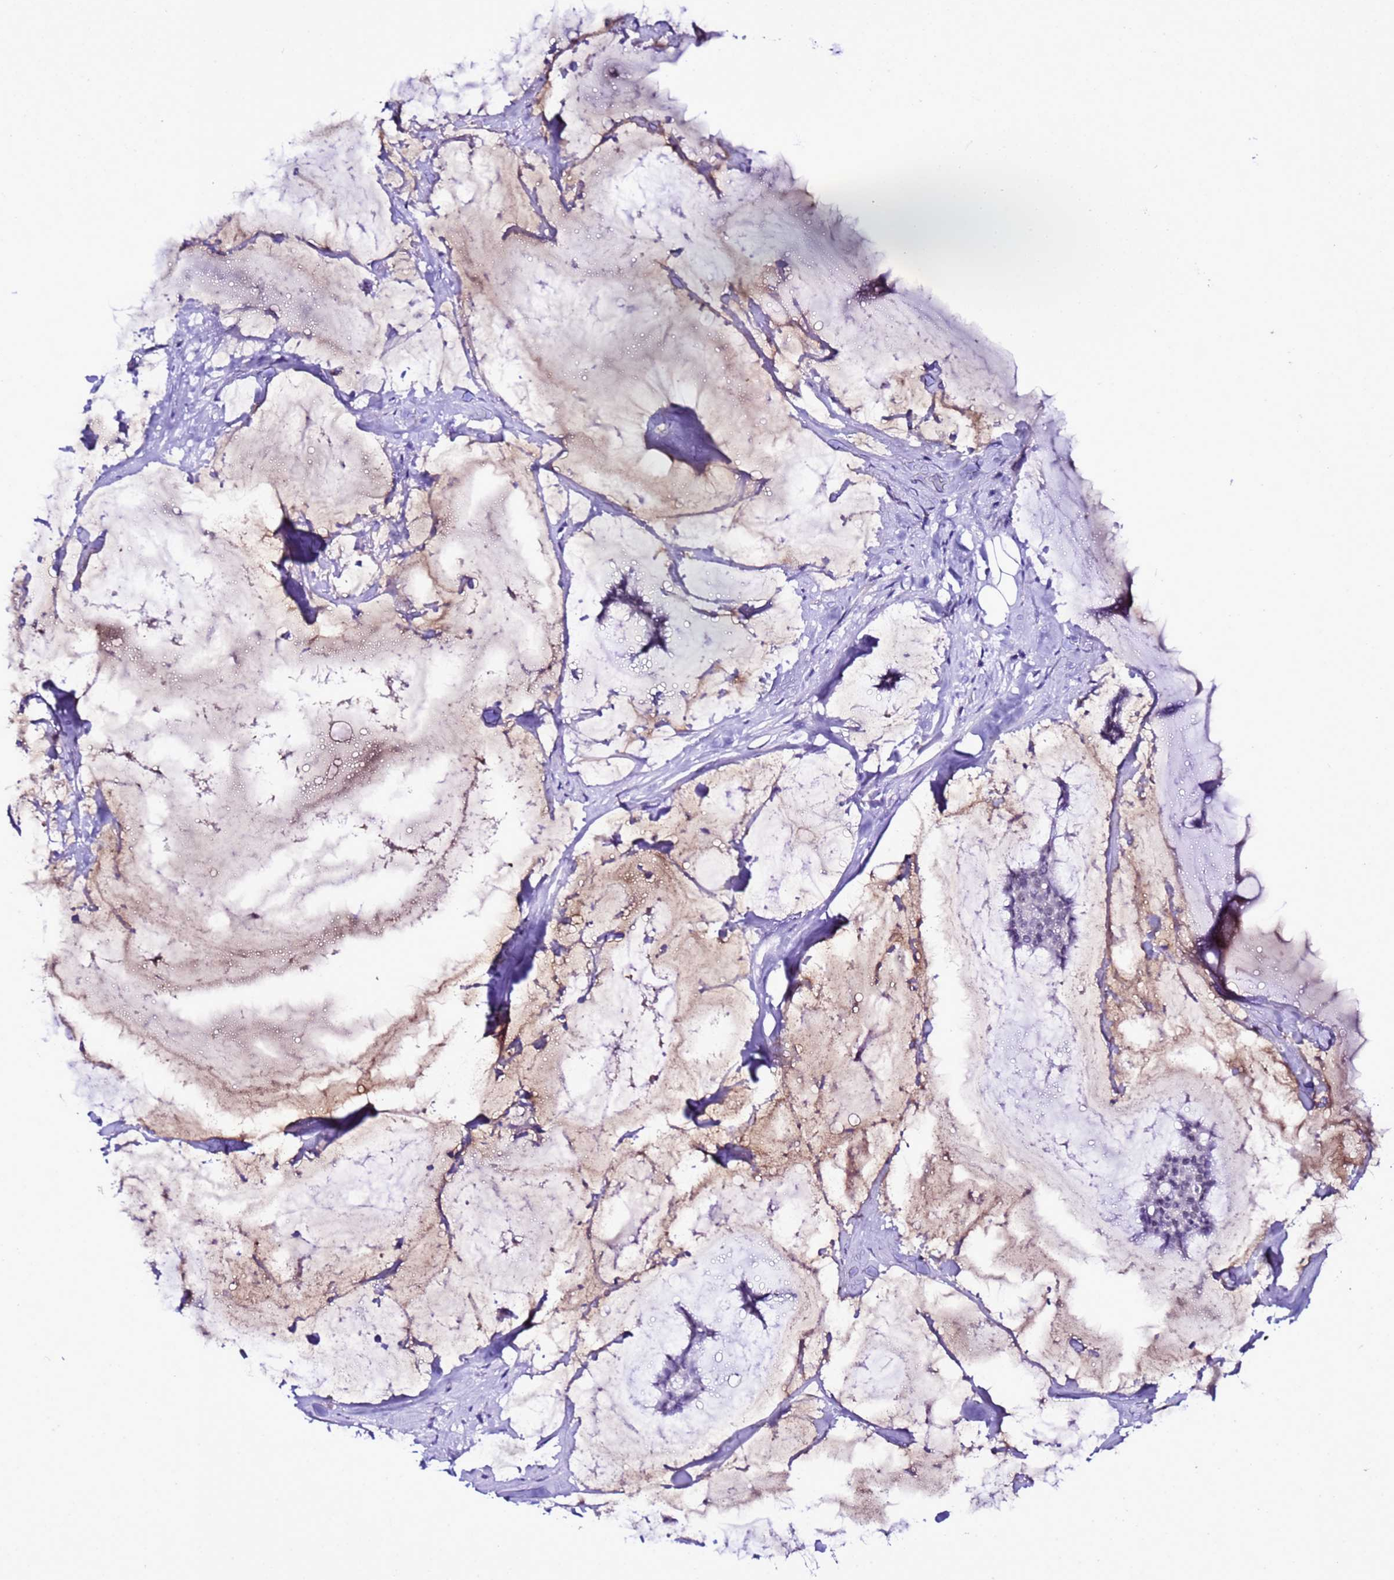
{"staining": {"intensity": "negative", "quantity": "none", "location": "none"}, "tissue": "breast cancer", "cell_type": "Tumor cells", "image_type": "cancer", "snomed": [{"axis": "morphology", "description": "Duct carcinoma"}, {"axis": "topography", "description": "Breast"}], "caption": "Tumor cells show no significant expression in breast cancer. (DAB immunohistochemistry visualized using brightfield microscopy, high magnification).", "gene": "BCL7A", "patient": {"sex": "female", "age": 93}}